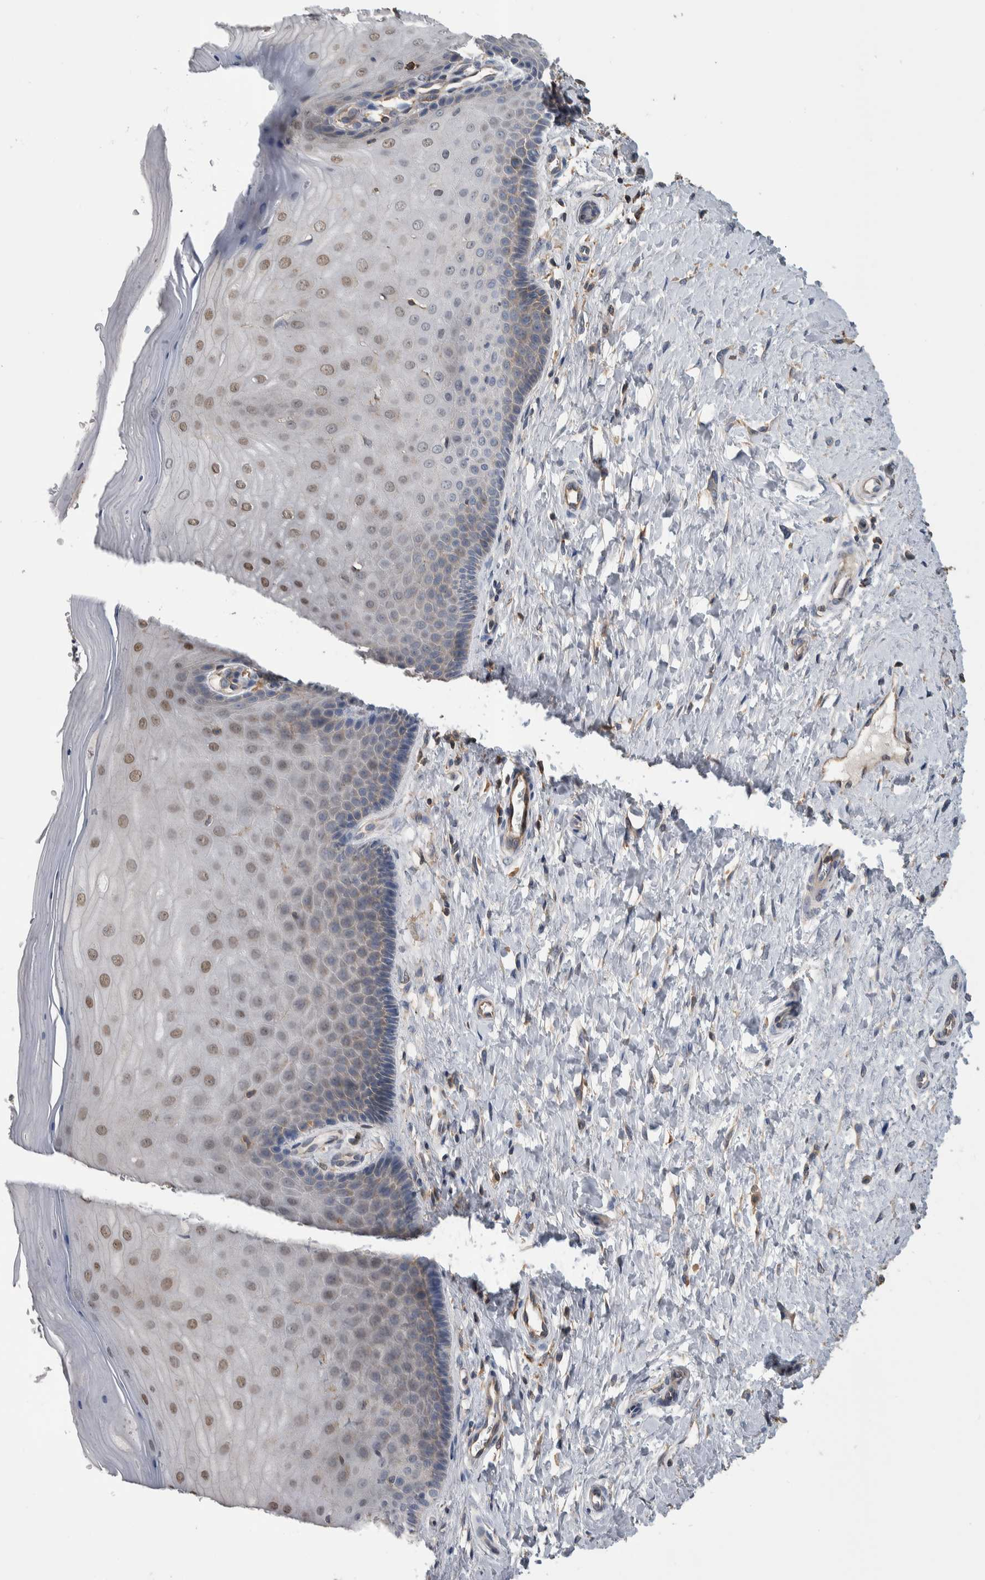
{"staining": {"intensity": "negative", "quantity": "none", "location": "none"}, "tissue": "cervix", "cell_type": "Glandular cells", "image_type": "normal", "snomed": [{"axis": "morphology", "description": "Normal tissue, NOS"}, {"axis": "topography", "description": "Cervix"}], "caption": "This is an immunohistochemistry (IHC) micrograph of unremarkable human cervix. There is no positivity in glandular cells.", "gene": "SDCBP", "patient": {"sex": "female", "age": 55}}